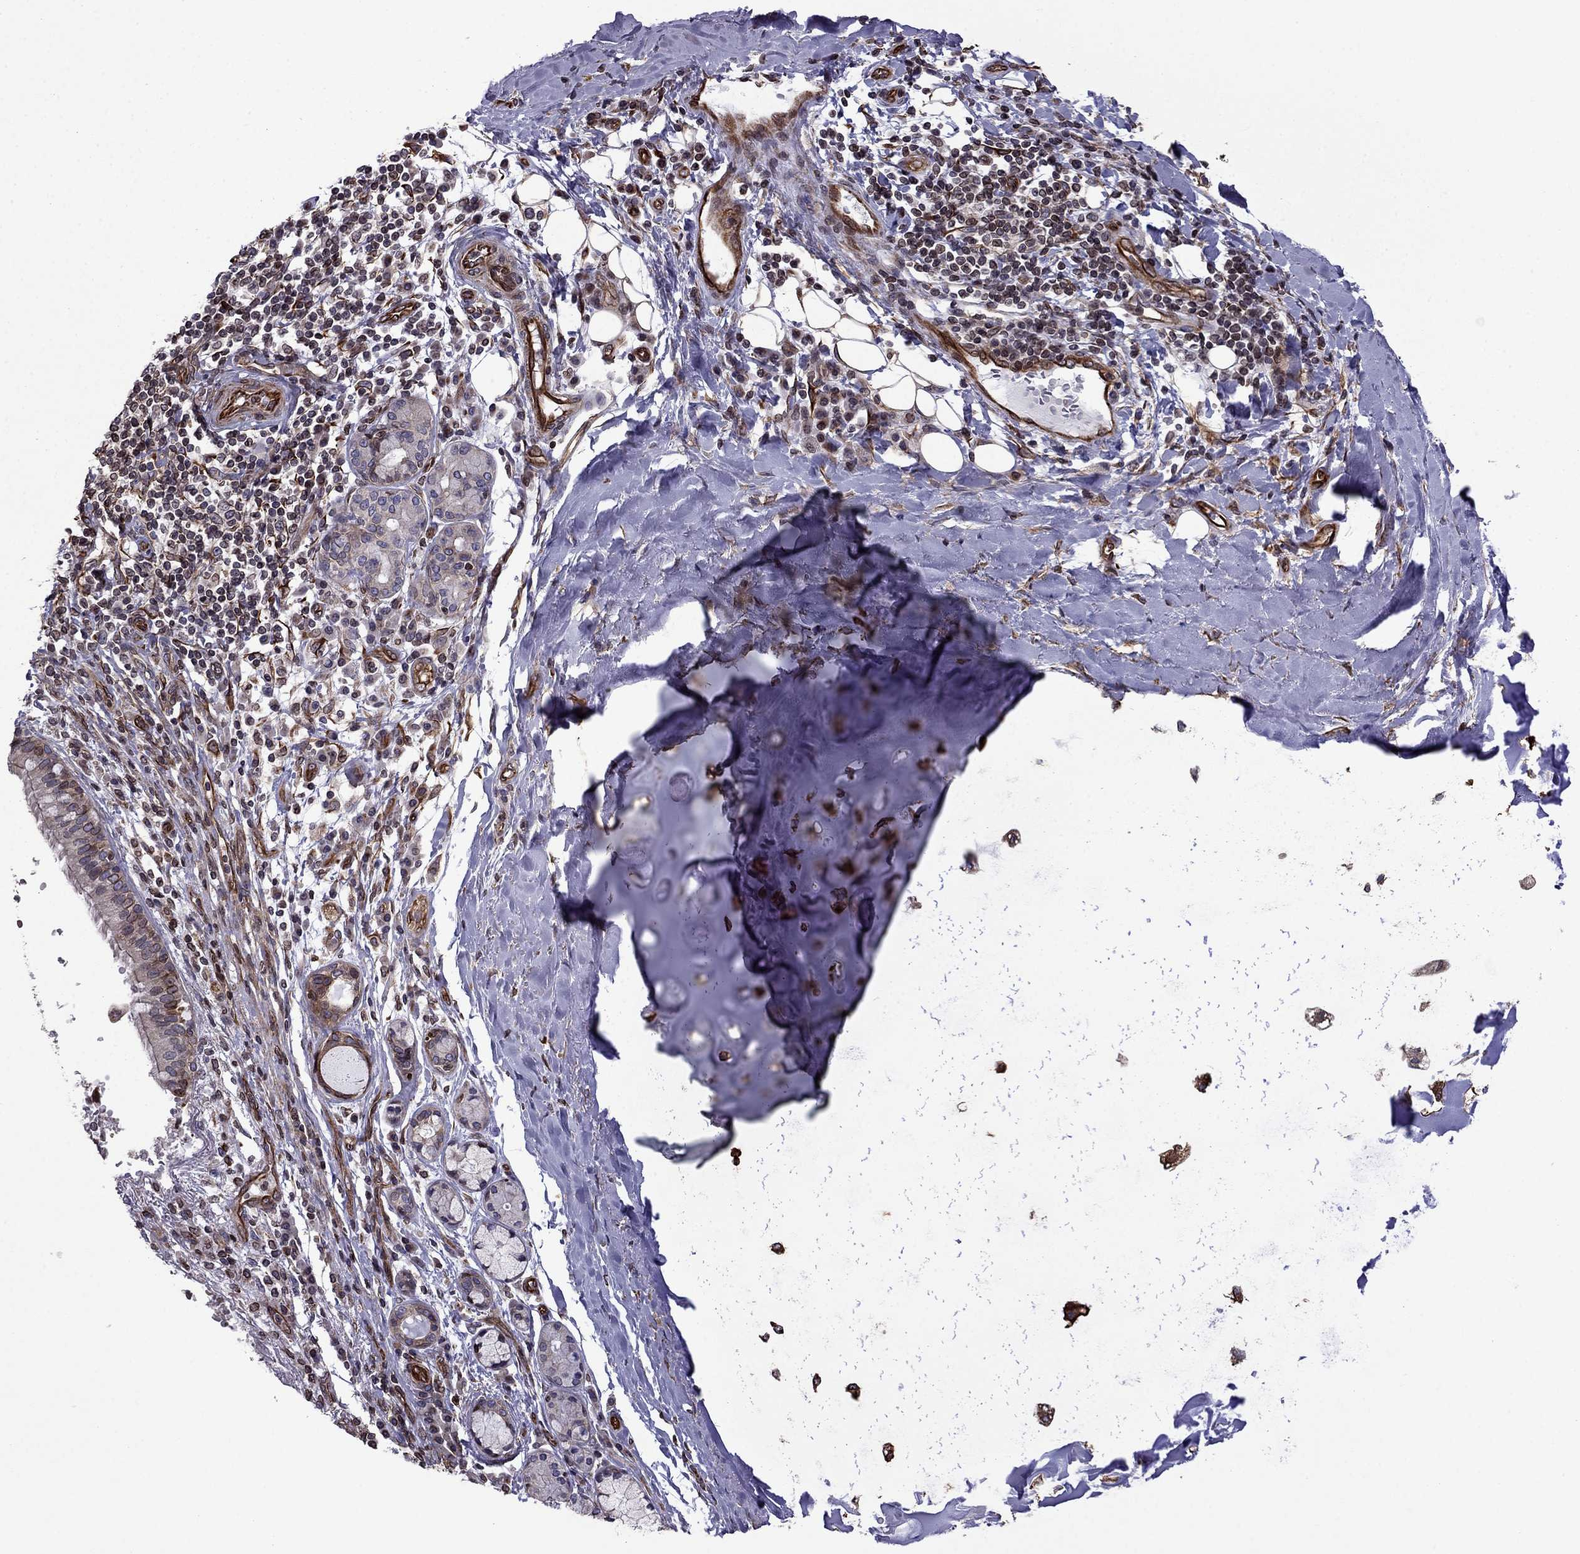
{"staining": {"intensity": "moderate", "quantity": "25%-75%", "location": "cytoplasmic/membranous"}, "tissue": "bronchus", "cell_type": "Respiratory epithelial cells", "image_type": "normal", "snomed": [{"axis": "morphology", "description": "Normal tissue, NOS"}, {"axis": "morphology", "description": "Squamous cell carcinoma, NOS"}, {"axis": "topography", "description": "Bronchus"}, {"axis": "topography", "description": "Lung"}], "caption": "Brown immunohistochemical staining in benign human bronchus displays moderate cytoplasmic/membranous positivity in about 25%-75% of respiratory epithelial cells. The staining was performed using DAB (3,3'-diaminobenzidine), with brown indicating positive protein expression. Nuclei are stained blue with hematoxylin.", "gene": "CDC42BPA", "patient": {"sex": "male", "age": 69}}